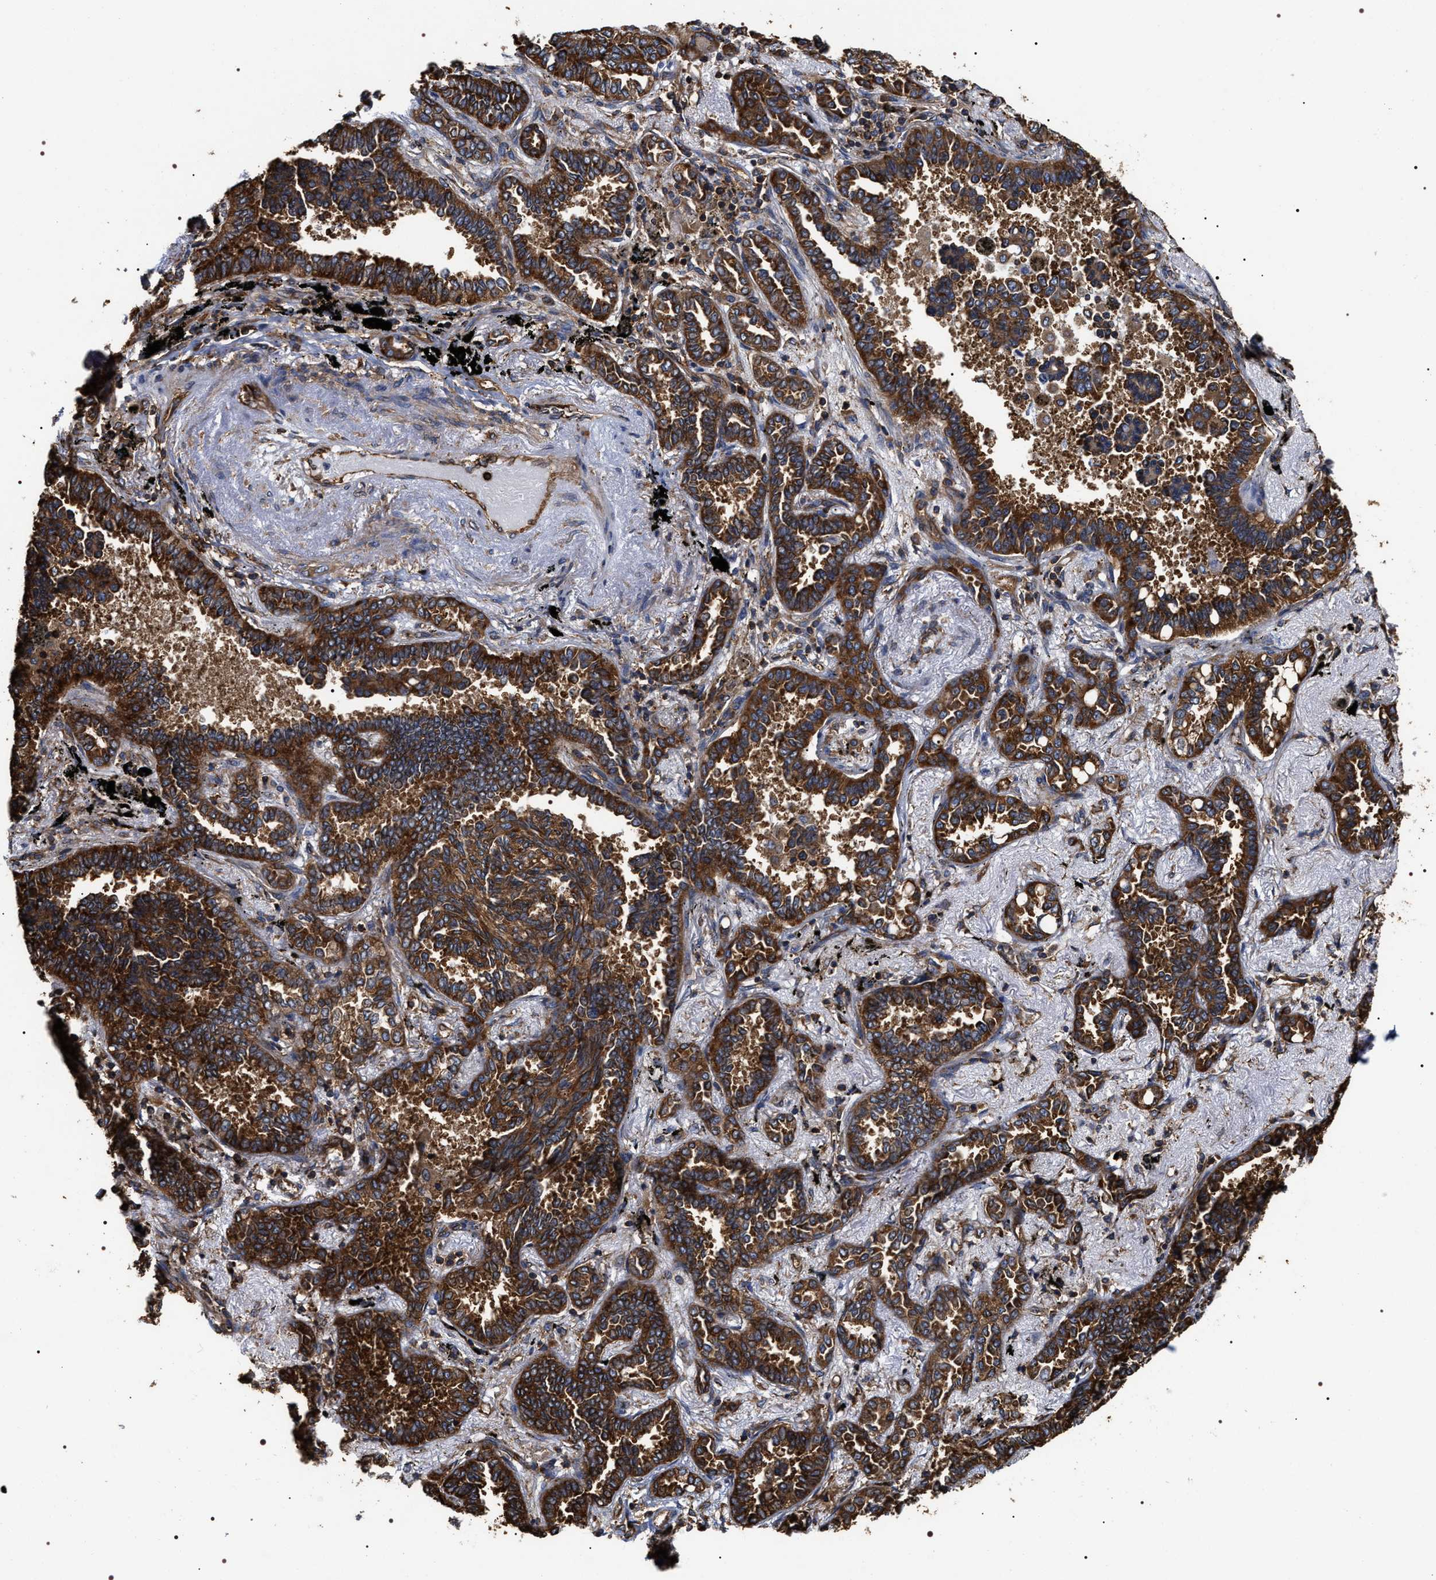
{"staining": {"intensity": "strong", "quantity": ">75%", "location": "cytoplasmic/membranous"}, "tissue": "lung cancer", "cell_type": "Tumor cells", "image_type": "cancer", "snomed": [{"axis": "morphology", "description": "Adenocarcinoma, NOS"}, {"axis": "topography", "description": "Lung"}], "caption": "Immunohistochemical staining of lung adenocarcinoma reveals high levels of strong cytoplasmic/membranous protein expression in about >75% of tumor cells.", "gene": "SERBP1", "patient": {"sex": "male", "age": 59}}